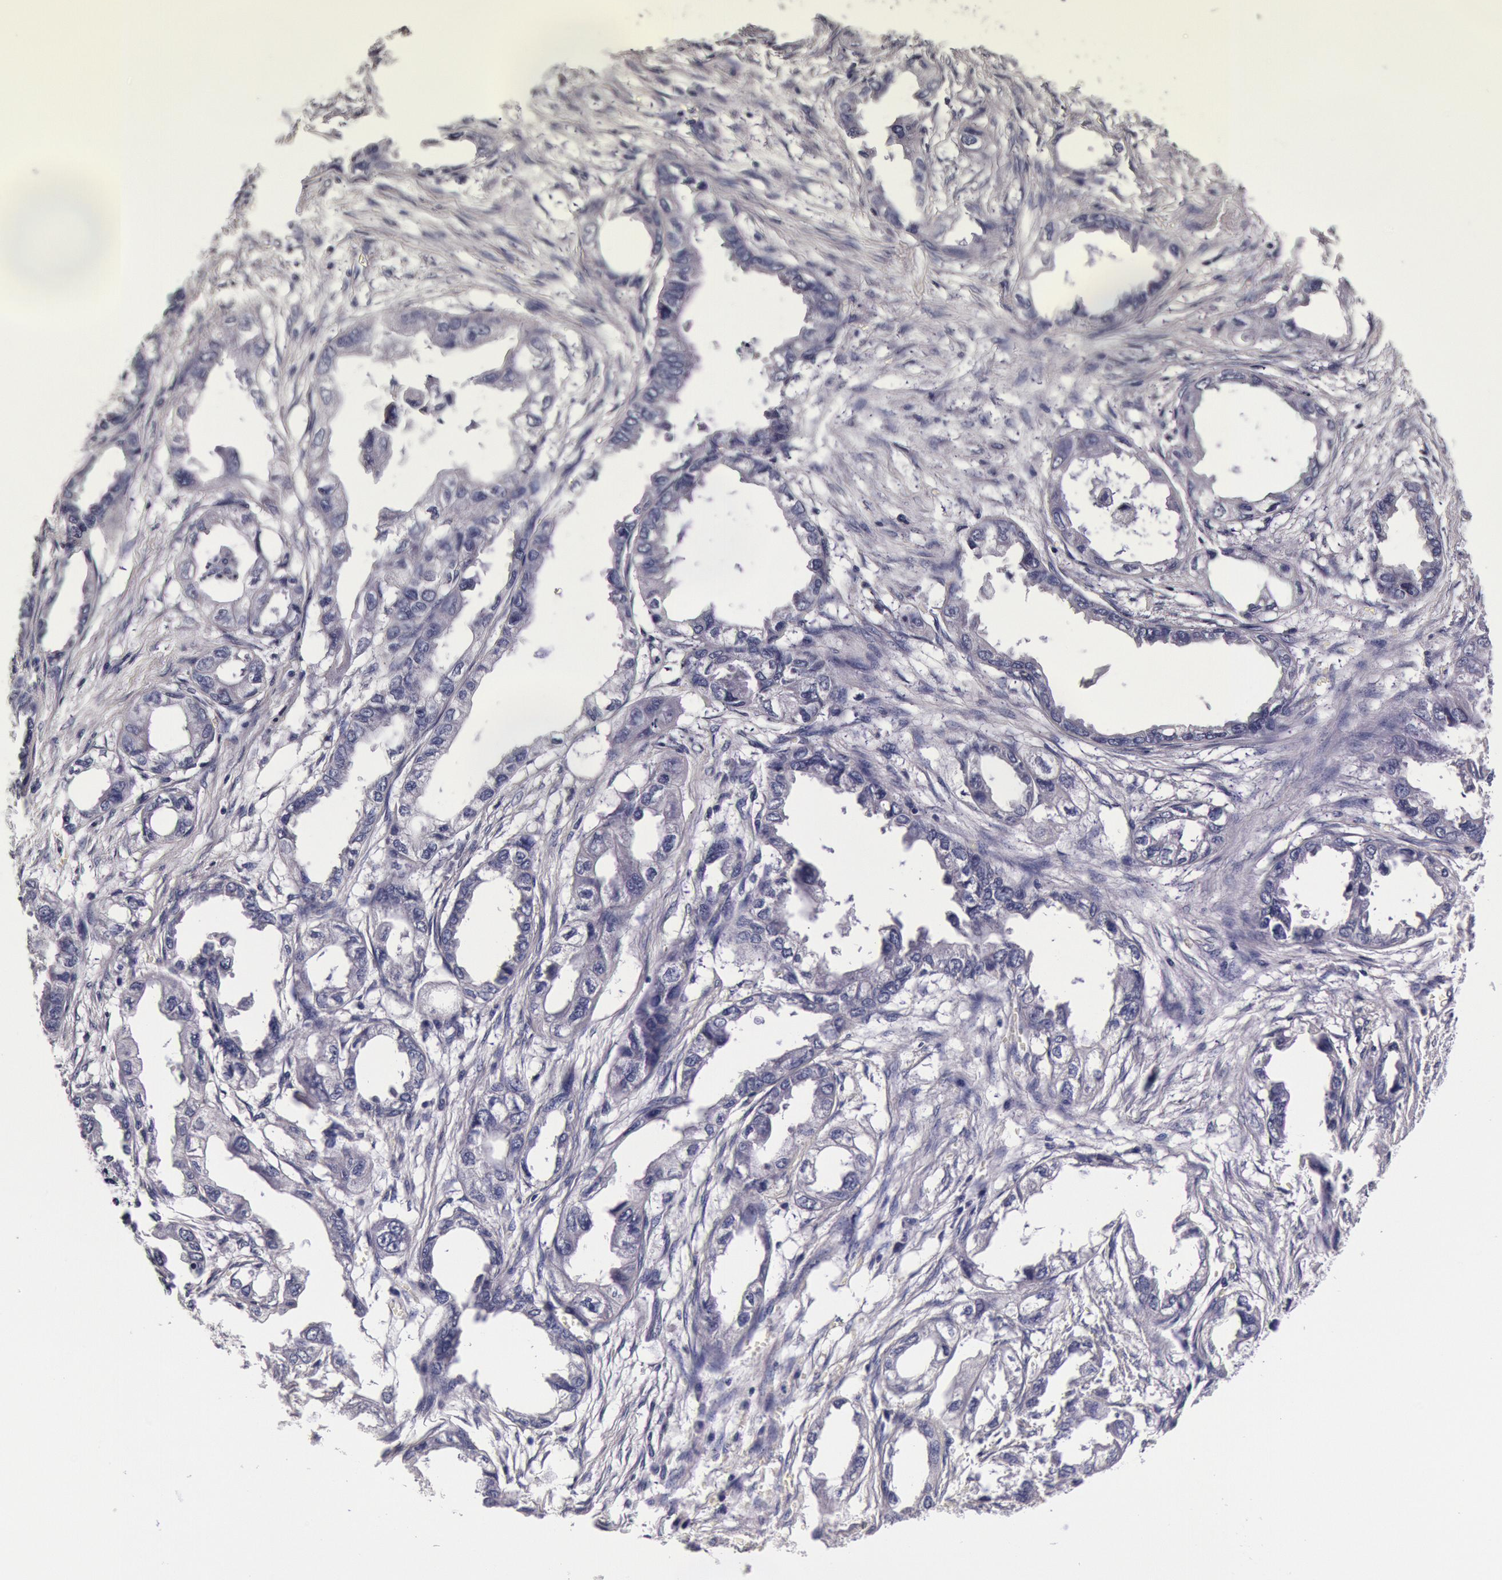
{"staining": {"intensity": "negative", "quantity": "none", "location": "none"}, "tissue": "endometrial cancer", "cell_type": "Tumor cells", "image_type": "cancer", "snomed": [{"axis": "morphology", "description": "Adenocarcinoma, NOS"}, {"axis": "topography", "description": "Endometrium"}], "caption": "Tumor cells are negative for brown protein staining in endometrial cancer. (DAB (3,3'-diaminobenzidine) immunohistochemistry (IHC) visualized using brightfield microscopy, high magnification).", "gene": "CCDC22", "patient": {"sex": "female", "age": 67}}